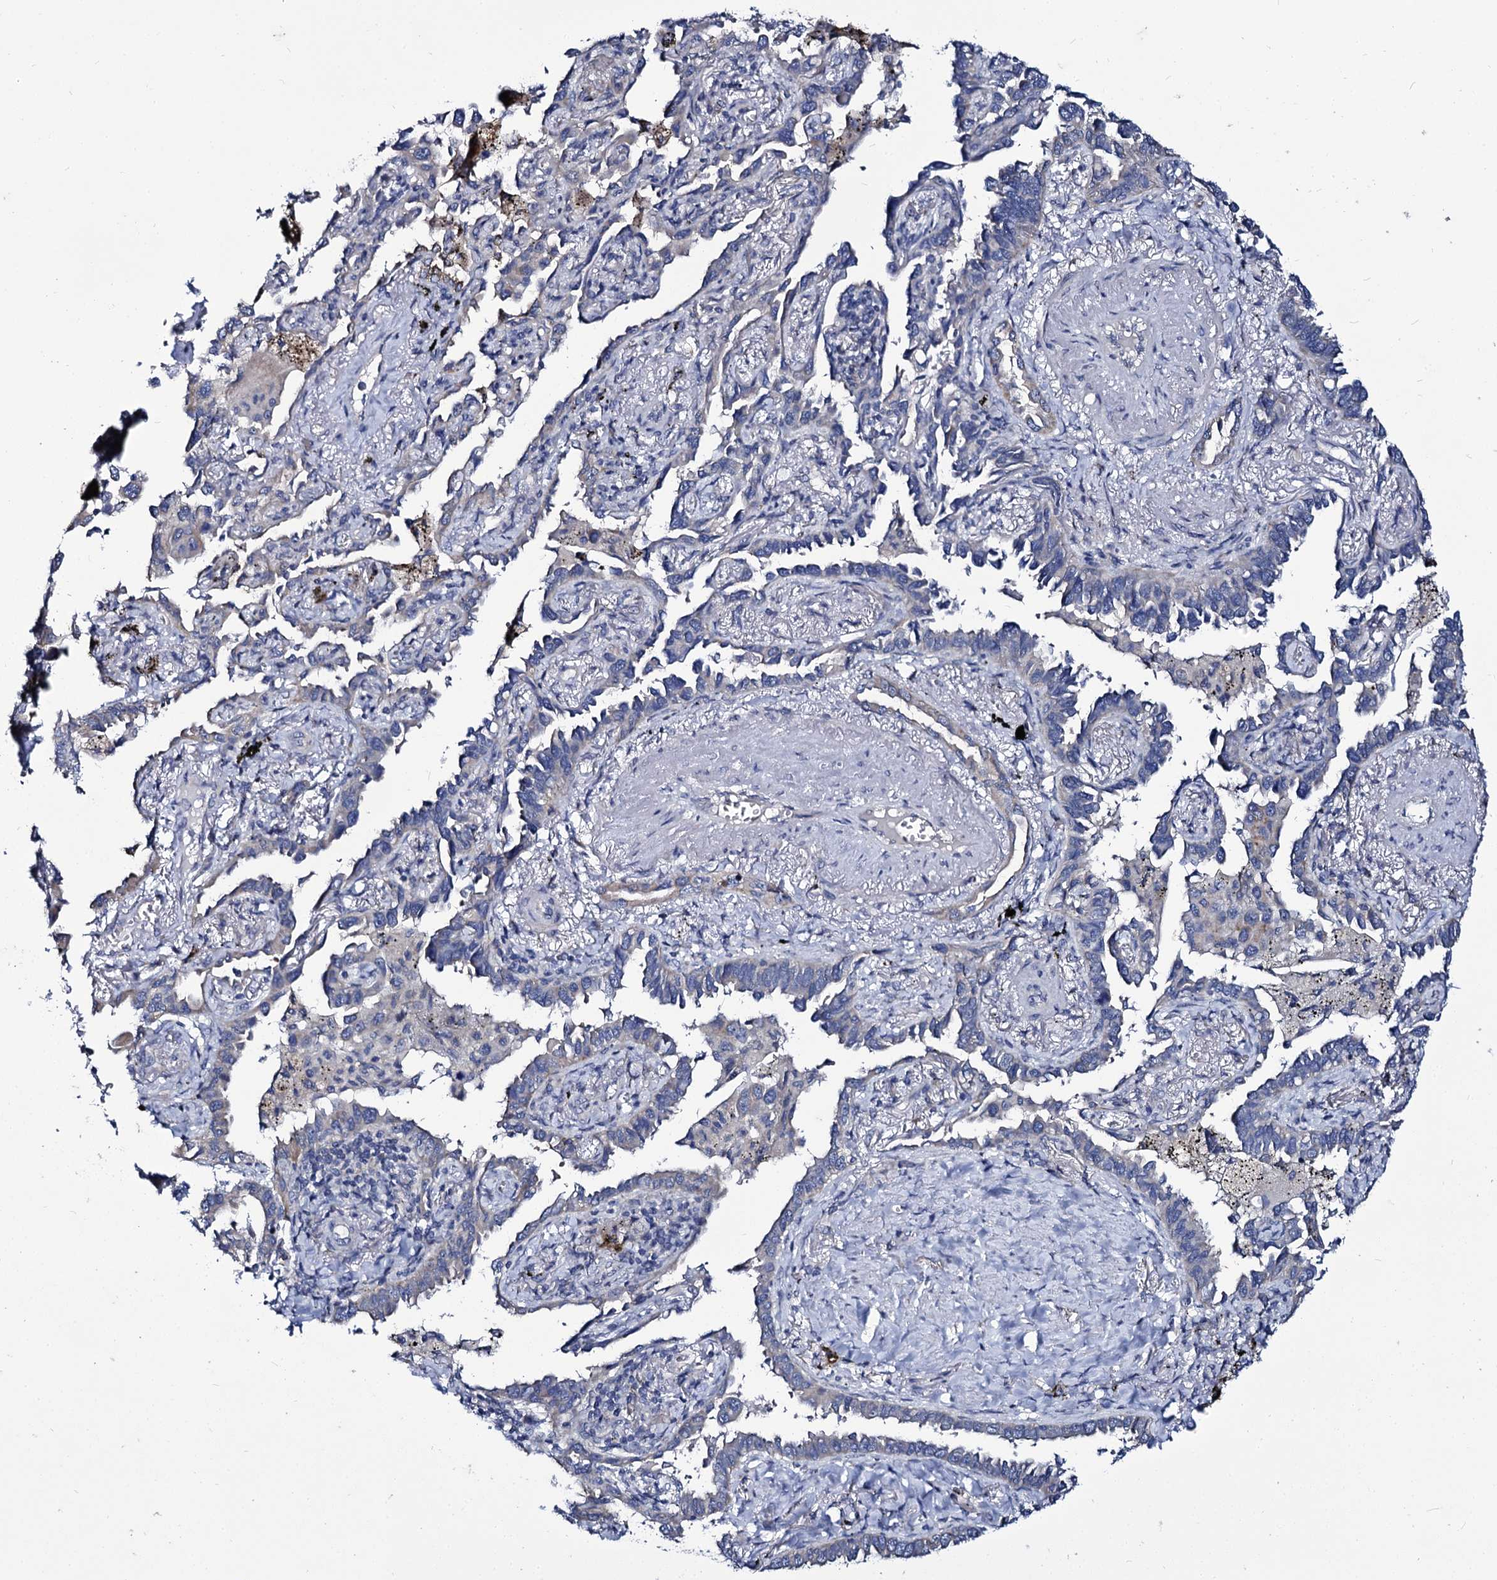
{"staining": {"intensity": "negative", "quantity": "none", "location": "none"}, "tissue": "lung cancer", "cell_type": "Tumor cells", "image_type": "cancer", "snomed": [{"axis": "morphology", "description": "Adenocarcinoma, NOS"}, {"axis": "topography", "description": "Lung"}], "caption": "An immunohistochemistry (IHC) histopathology image of lung adenocarcinoma is shown. There is no staining in tumor cells of lung adenocarcinoma. Nuclei are stained in blue.", "gene": "PANX2", "patient": {"sex": "male", "age": 67}}